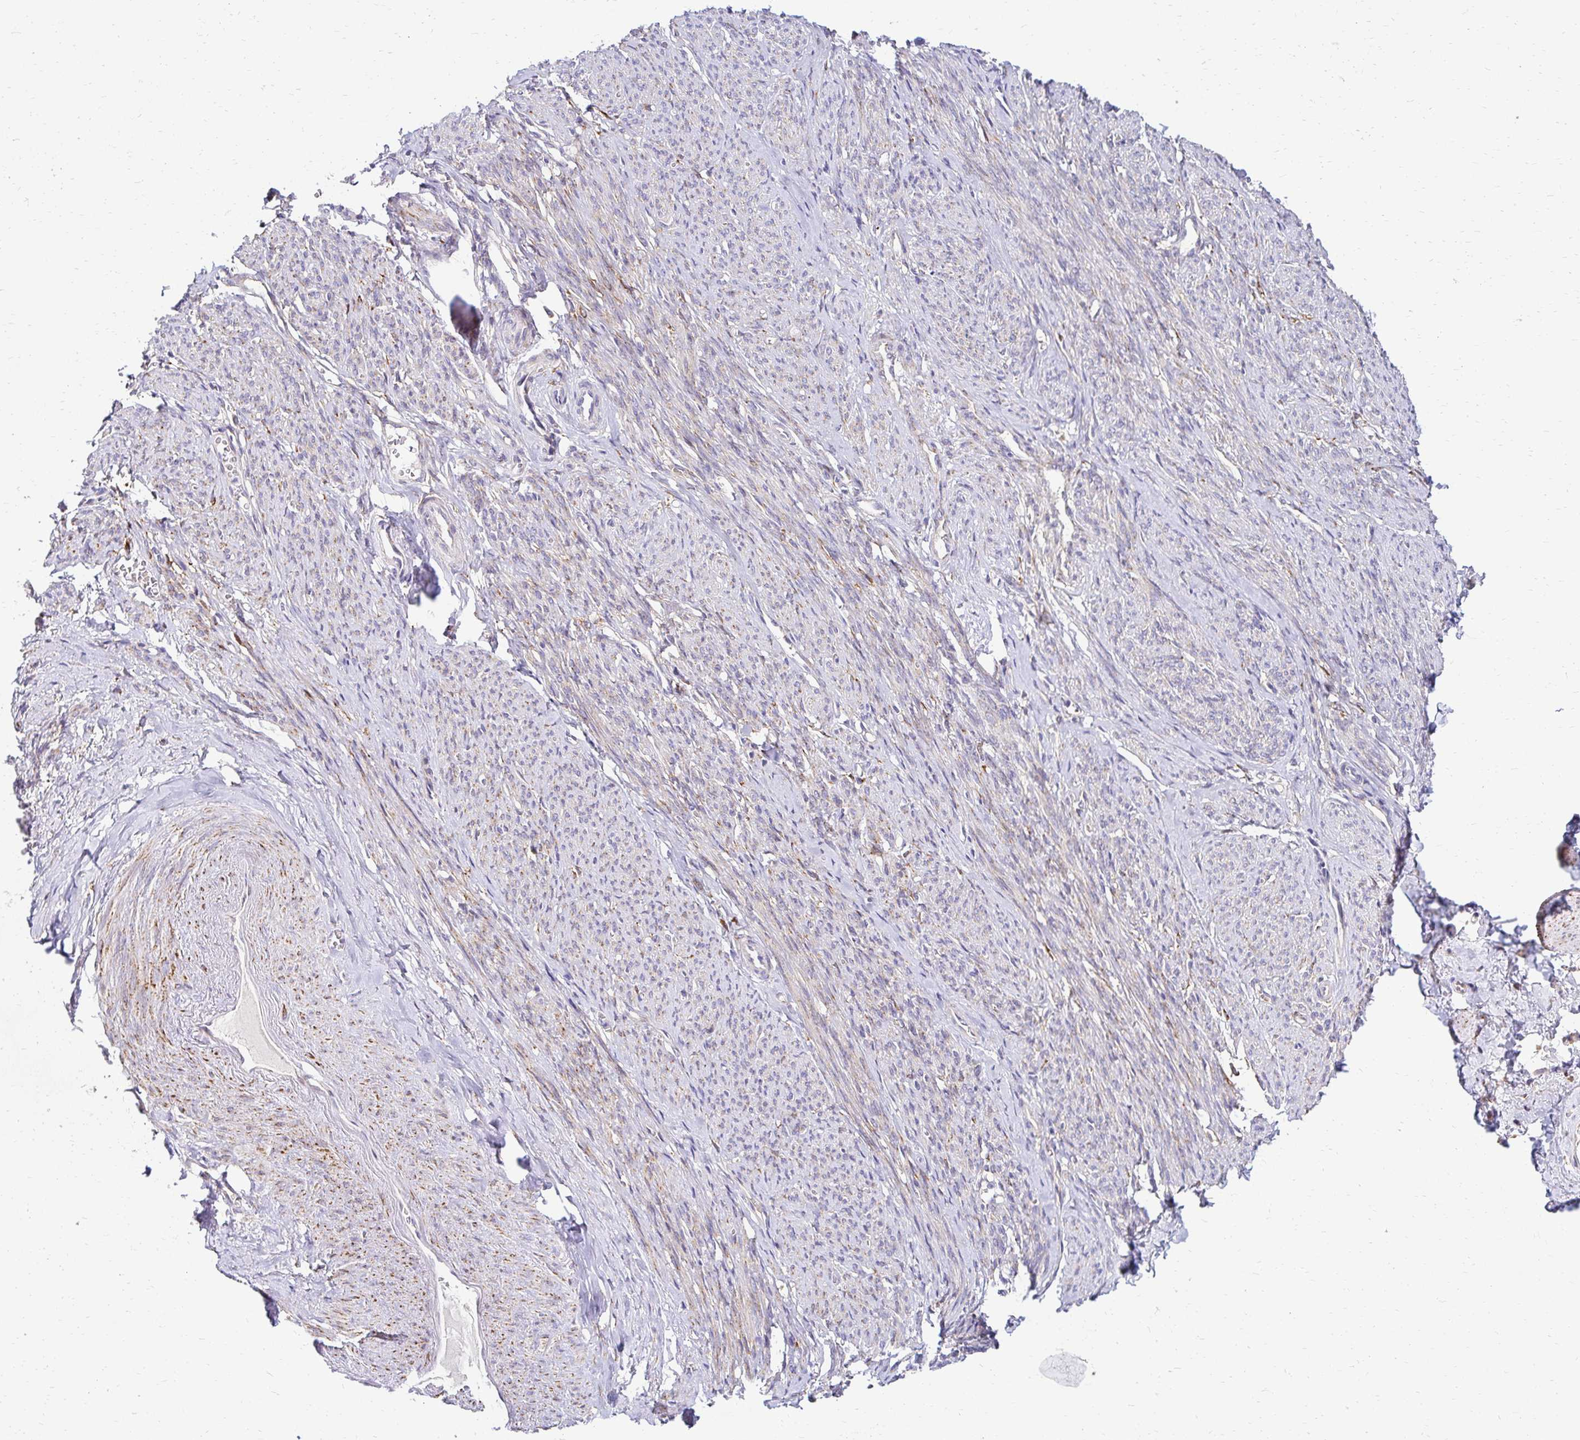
{"staining": {"intensity": "moderate", "quantity": "25%-75%", "location": "cytoplasmic/membranous"}, "tissue": "smooth muscle", "cell_type": "Smooth muscle cells", "image_type": "normal", "snomed": [{"axis": "morphology", "description": "Normal tissue, NOS"}, {"axis": "topography", "description": "Smooth muscle"}], "caption": "Protein analysis of unremarkable smooth muscle demonstrates moderate cytoplasmic/membranous staining in about 25%-75% of smooth muscle cells. (IHC, brightfield microscopy, high magnification).", "gene": "IDUA", "patient": {"sex": "female", "age": 65}}